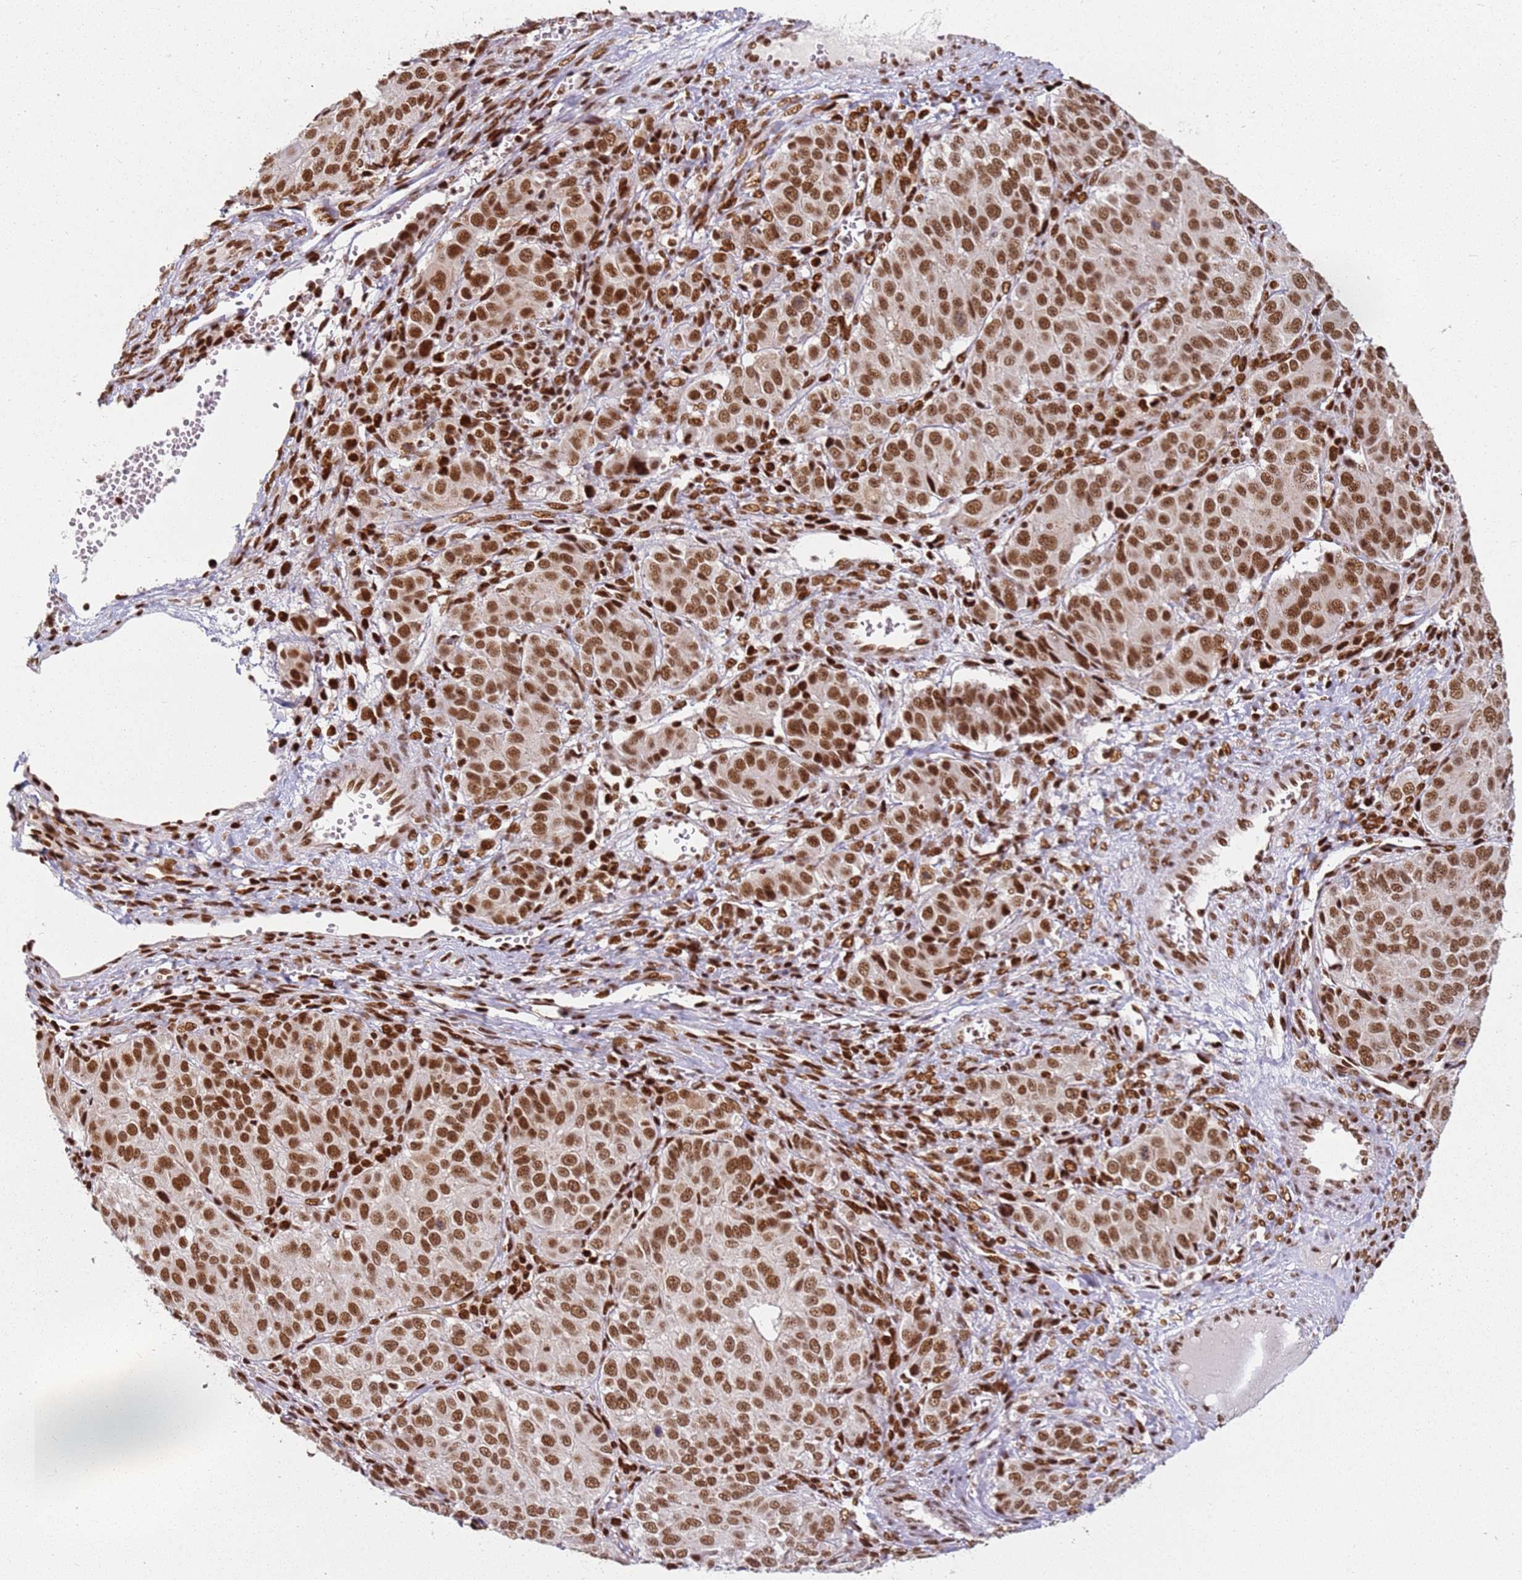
{"staining": {"intensity": "strong", "quantity": ">75%", "location": "nuclear"}, "tissue": "ovarian cancer", "cell_type": "Tumor cells", "image_type": "cancer", "snomed": [{"axis": "morphology", "description": "Carcinoma, endometroid"}, {"axis": "topography", "description": "Ovary"}], "caption": "Brown immunohistochemical staining in ovarian endometroid carcinoma demonstrates strong nuclear staining in approximately >75% of tumor cells. (IHC, brightfield microscopy, high magnification).", "gene": "TENT4A", "patient": {"sex": "female", "age": 51}}